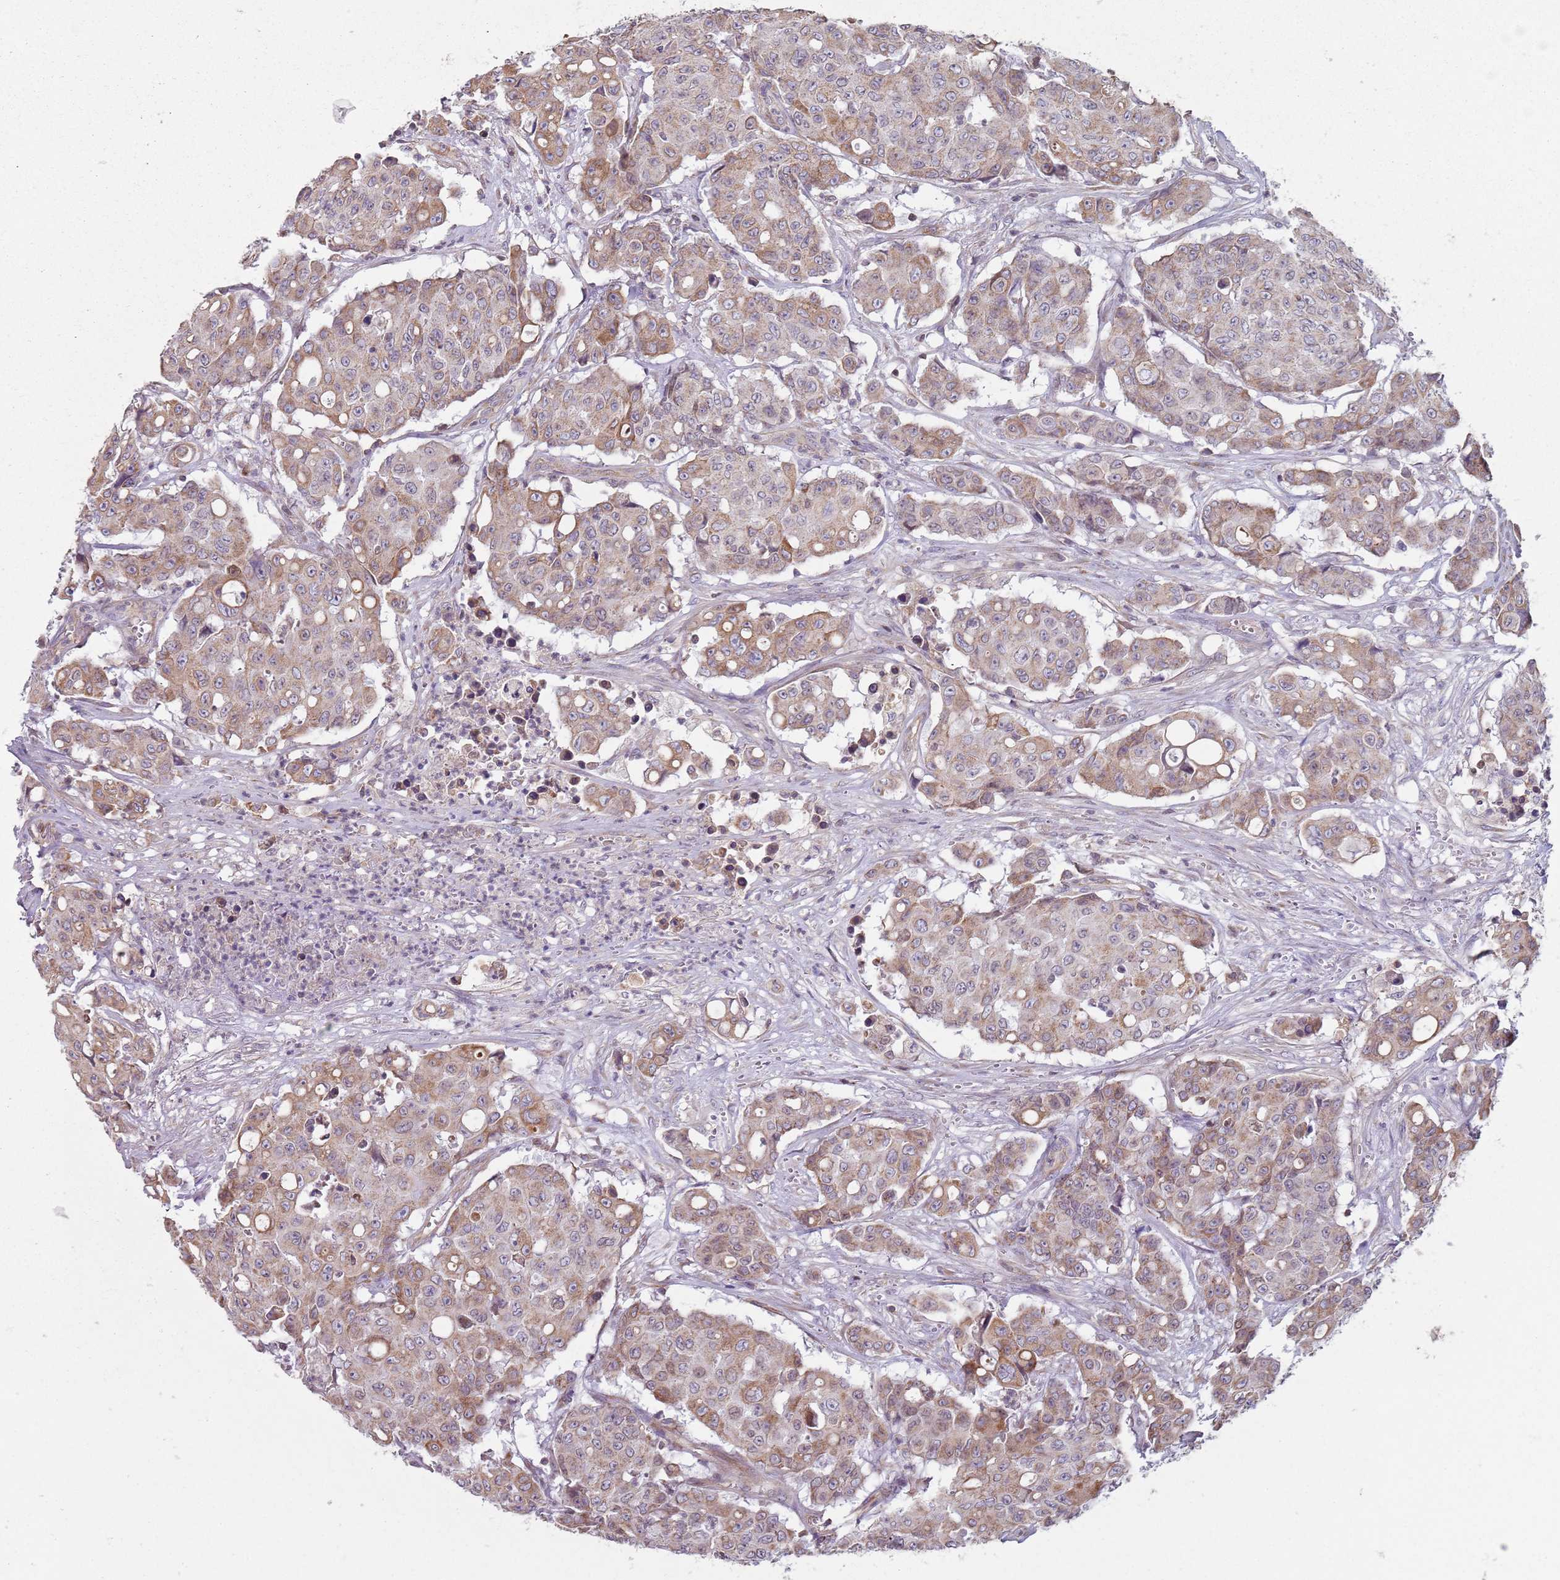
{"staining": {"intensity": "moderate", "quantity": ">75%", "location": "cytoplasmic/membranous"}, "tissue": "colorectal cancer", "cell_type": "Tumor cells", "image_type": "cancer", "snomed": [{"axis": "morphology", "description": "Adenocarcinoma, NOS"}, {"axis": "topography", "description": "Colon"}], "caption": "High-magnification brightfield microscopy of colorectal adenocarcinoma stained with DAB (brown) and counterstained with hematoxylin (blue). tumor cells exhibit moderate cytoplasmic/membranous positivity is present in approximately>75% of cells. The protein of interest is shown in brown color, while the nuclei are stained blue.", "gene": "GAS8", "patient": {"sex": "male", "age": 51}}